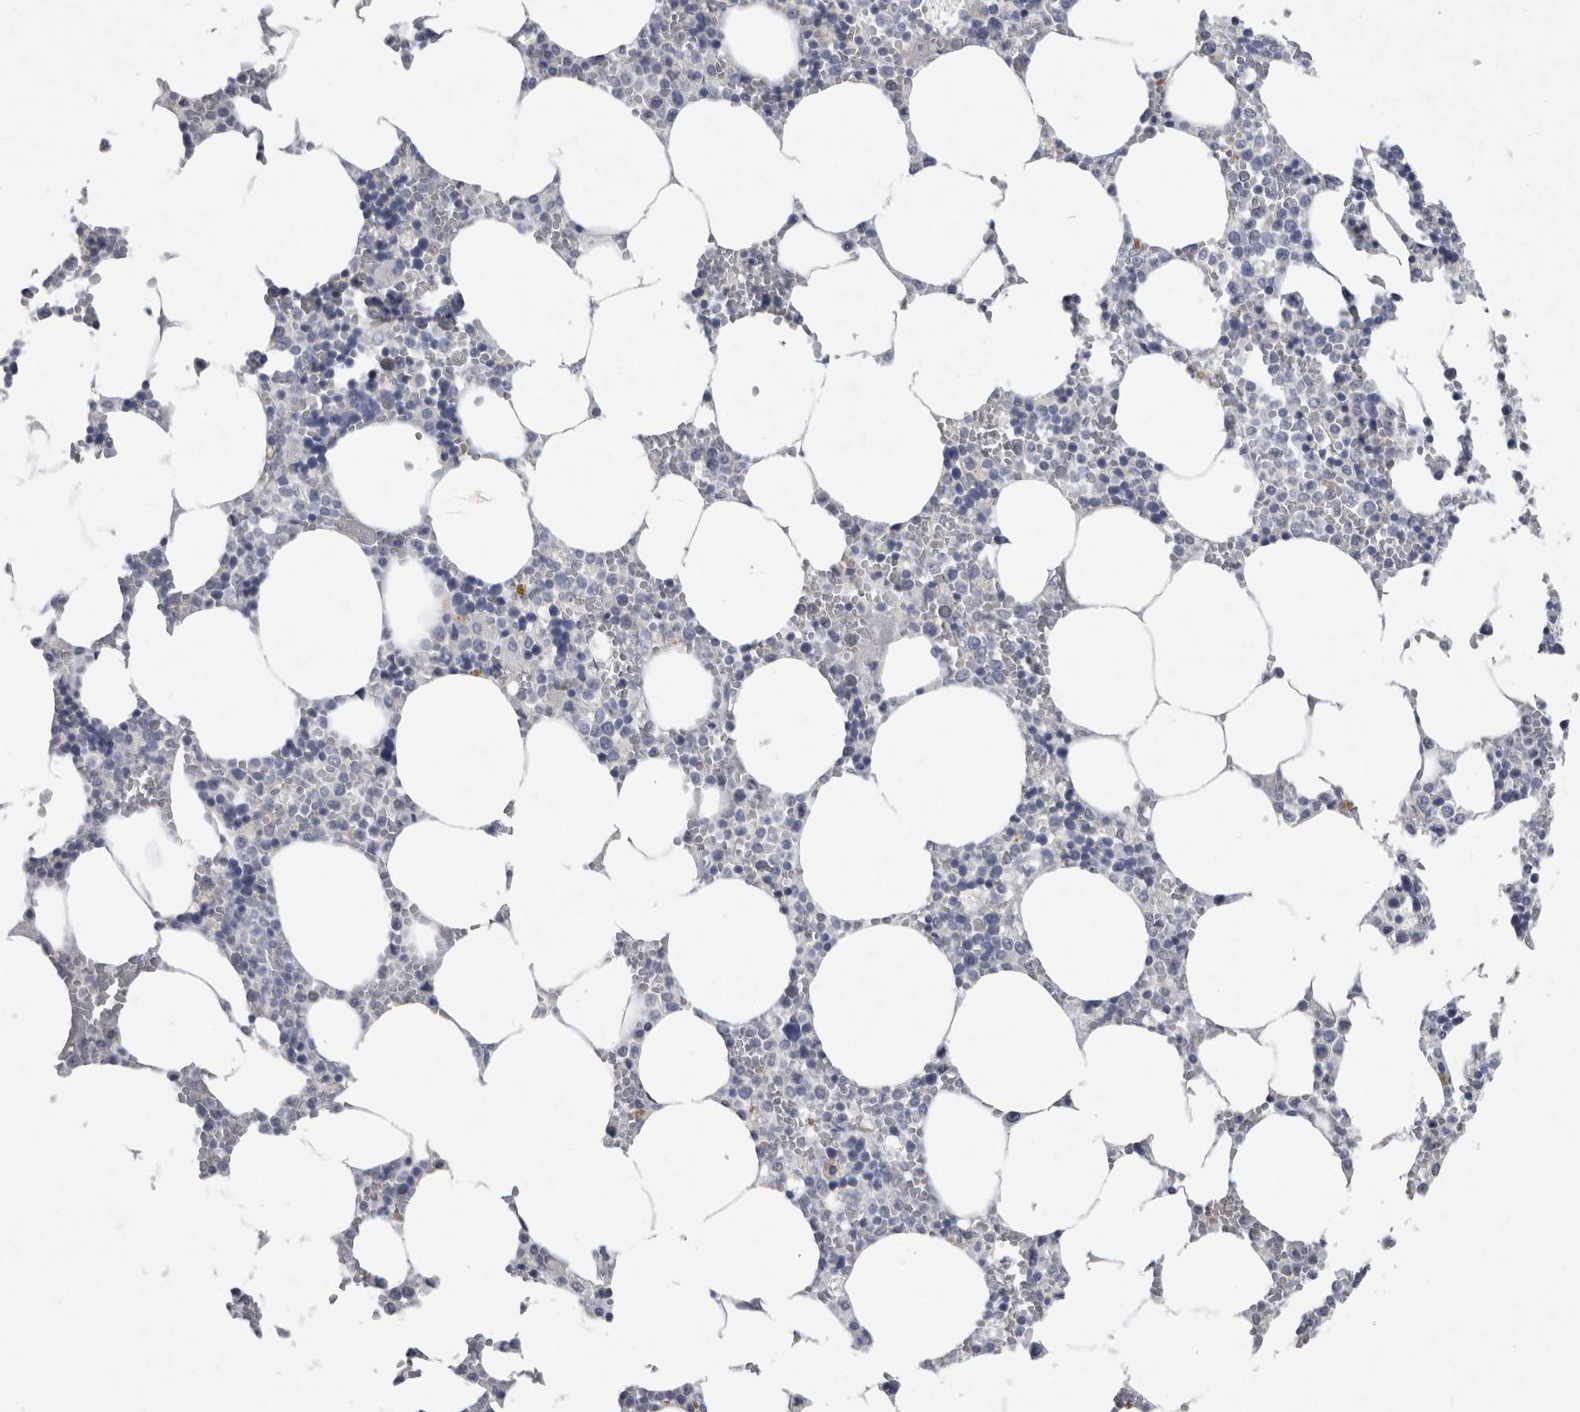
{"staining": {"intensity": "negative", "quantity": "none", "location": "none"}, "tissue": "bone marrow", "cell_type": "Hematopoietic cells", "image_type": "normal", "snomed": [{"axis": "morphology", "description": "Normal tissue, NOS"}, {"axis": "topography", "description": "Bone marrow"}], "caption": "A high-resolution photomicrograph shows immunohistochemistry staining of unremarkable bone marrow, which exhibits no significant expression in hematopoietic cells. Nuclei are stained in blue.", "gene": "PDX1", "patient": {"sex": "male", "age": 70}}